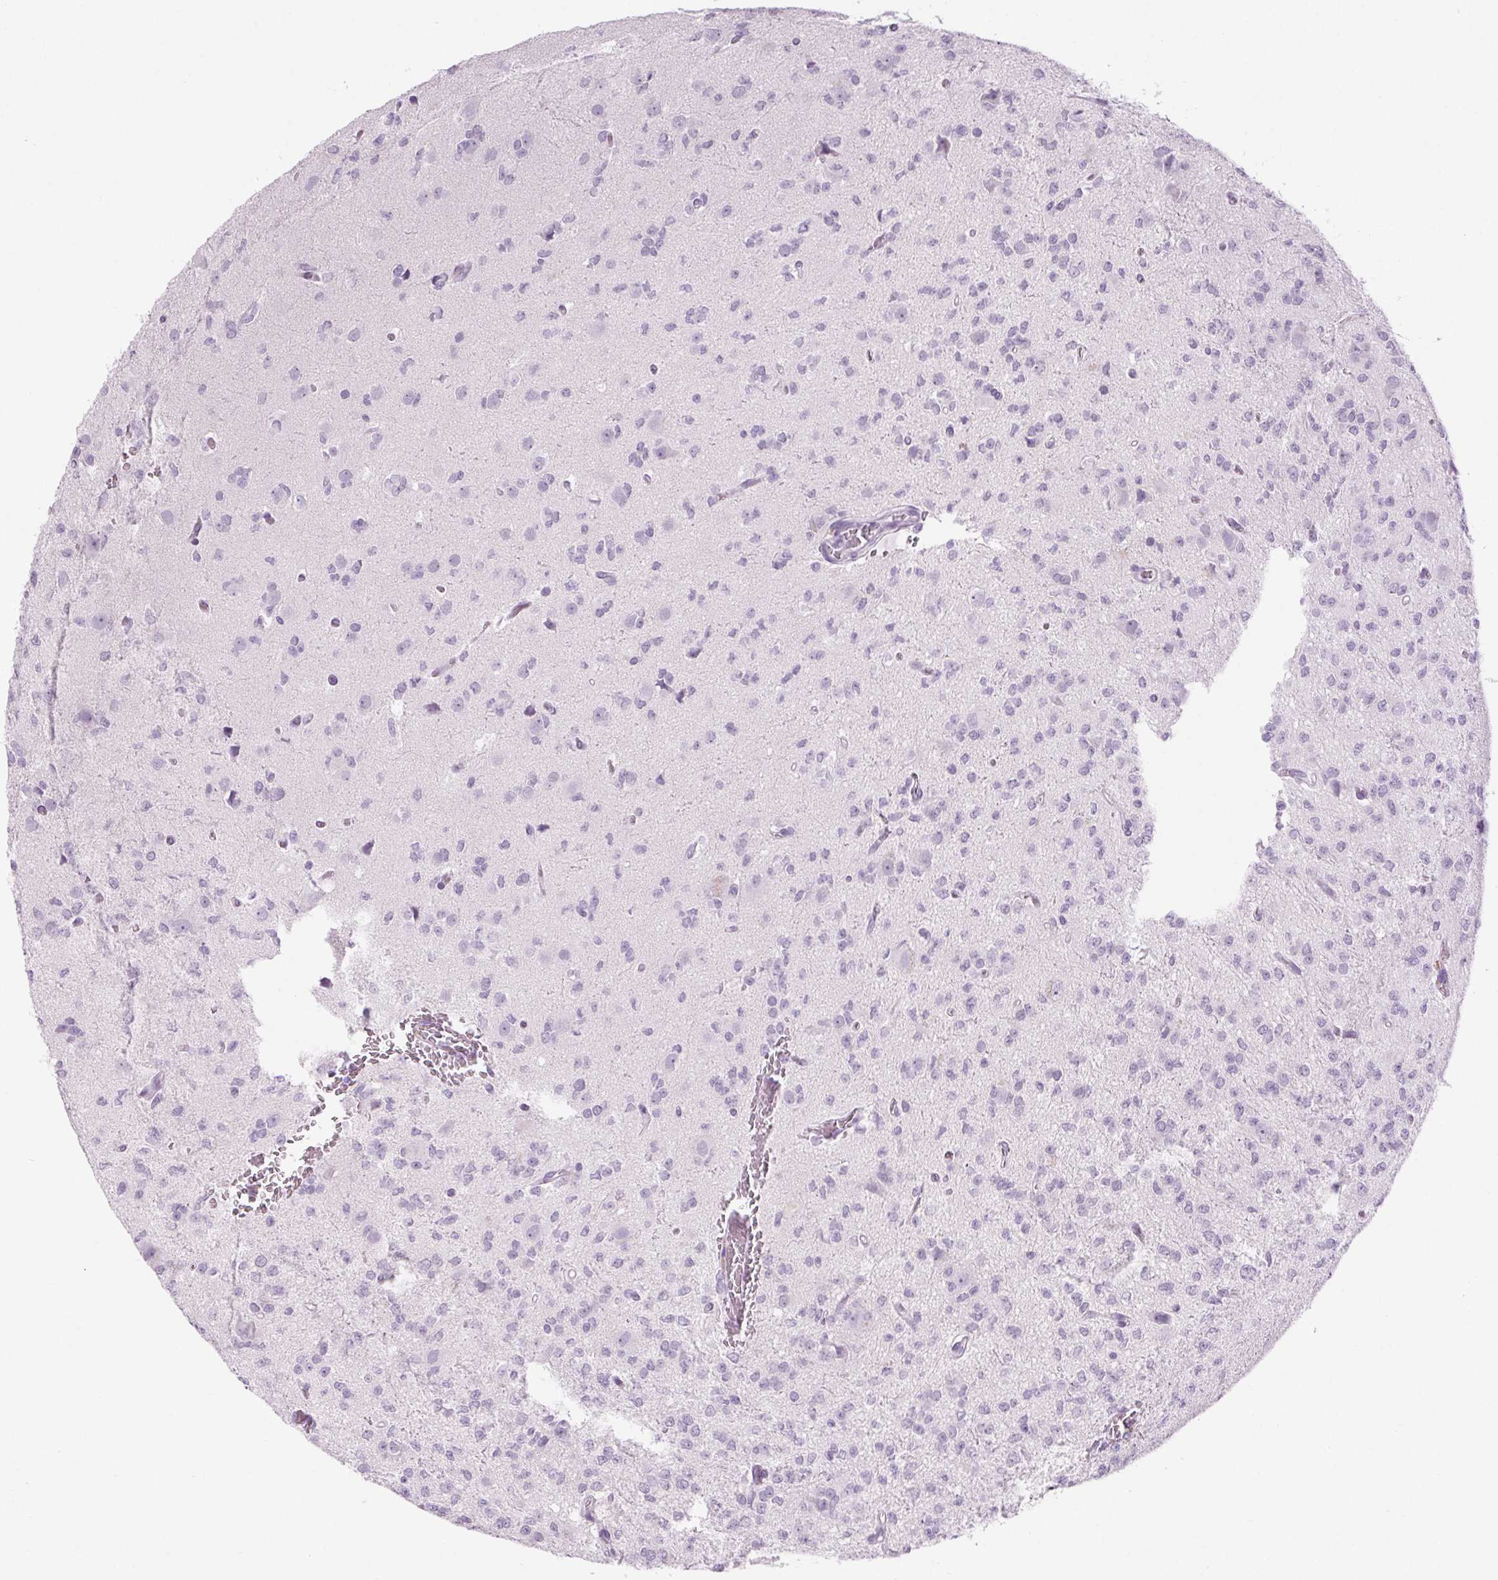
{"staining": {"intensity": "negative", "quantity": "none", "location": "none"}, "tissue": "glioma", "cell_type": "Tumor cells", "image_type": "cancer", "snomed": [{"axis": "morphology", "description": "Glioma, malignant, Low grade"}, {"axis": "topography", "description": "Brain"}], "caption": "IHC micrograph of neoplastic tissue: low-grade glioma (malignant) stained with DAB reveals no significant protein expression in tumor cells.", "gene": "LRP2", "patient": {"sex": "male", "age": 27}}